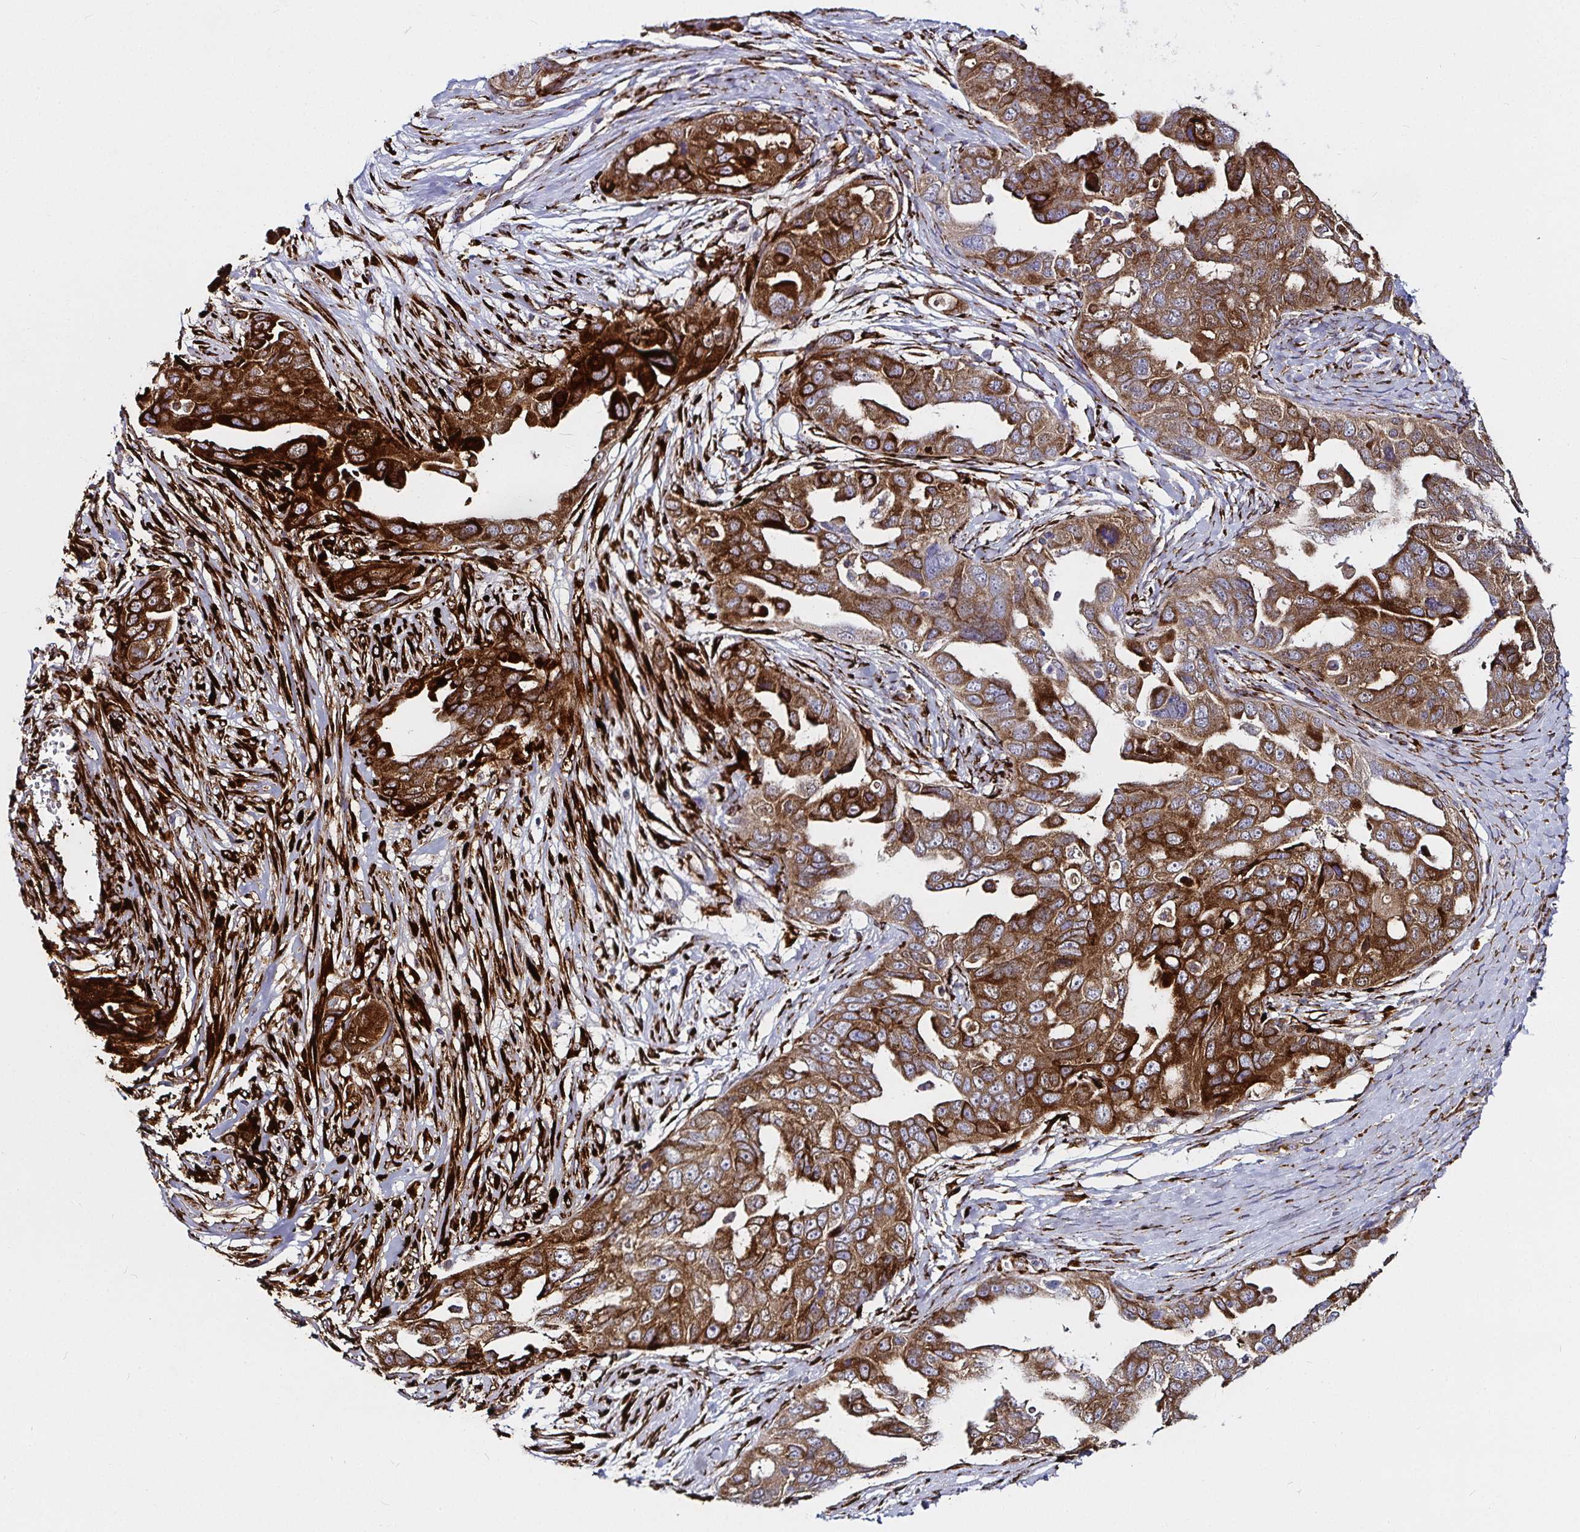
{"staining": {"intensity": "strong", "quantity": ">75%", "location": "cytoplasmic/membranous"}, "tissue": "ovarian cancer", "cell_type": "Tumor cells", "image_type": "cancer", "snomed": [{"axis": "morphology", "description": "Carcinoma, endometroid"}, {"axis": "topography", "description": "Ovary"}], "caption": "Immunohistochemistry of ovarian endometroid carcinoma displays high levels of strong cytoplasmic/membranous staining in approximately >75% of tumor cells.", "gene": "P4HA2", "patient": {"sex": "female", "age": 70}}